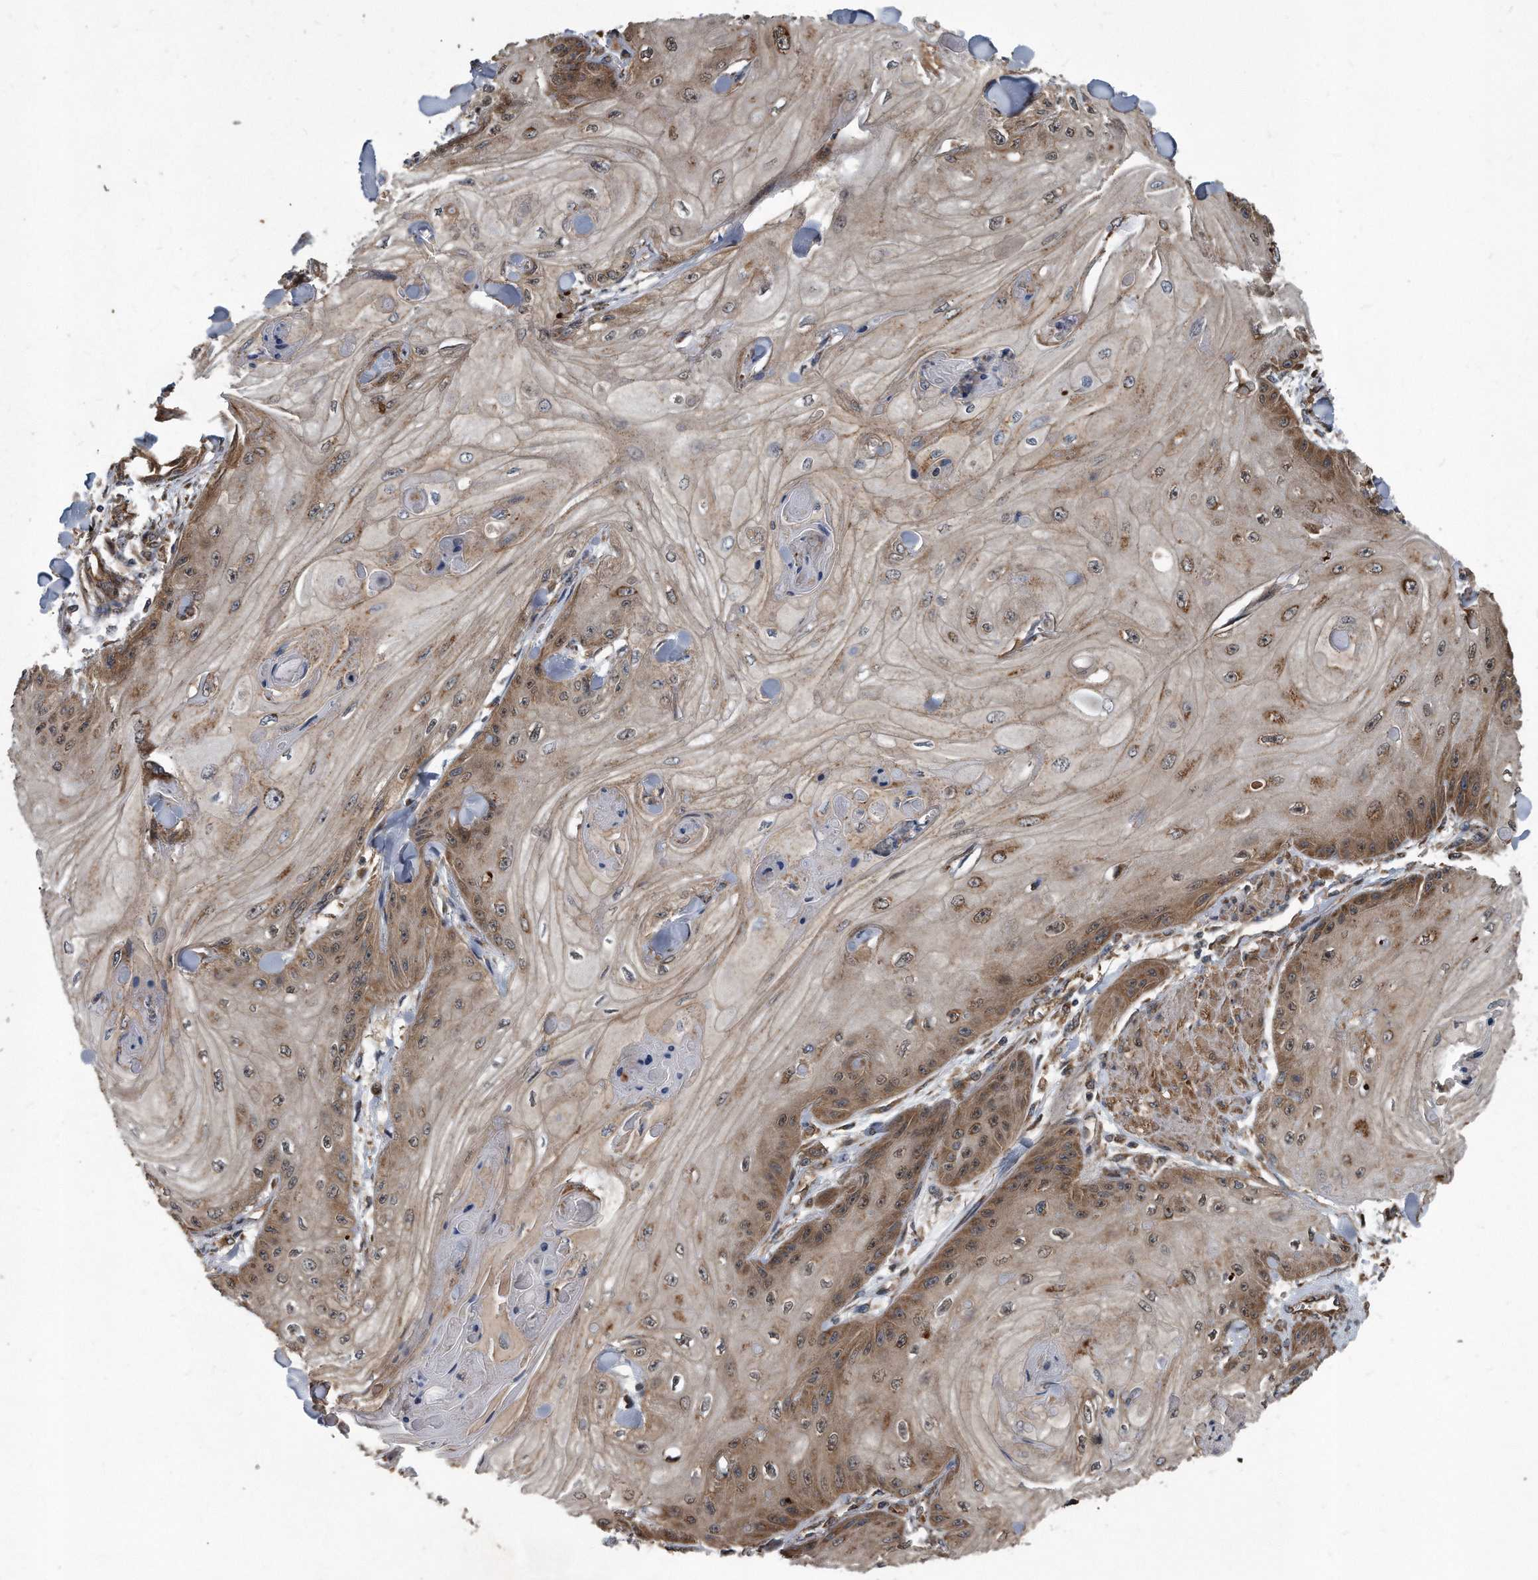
{"staining": {"intensity": "moderate", "quantity": ">75%", "location": "cytoplasmic/membranous"}, "tissue": "skin cancer", "cell_type": "Tumor cells", "image_type": "cancer", "snomed": [{"axis": "morphology", "description": "Squamous cell carcinoma, NOS"}, {"axis": "topography", "description": "Skin"}], "caption": "Skin cancer was stained to show a protein in brown. There is medium levels of moderate cytoplasmic/membranous staining in approximately >75% of tumor cells.", "gene": "FAM136A", "patient": {"sex": "male", "age": 74}}